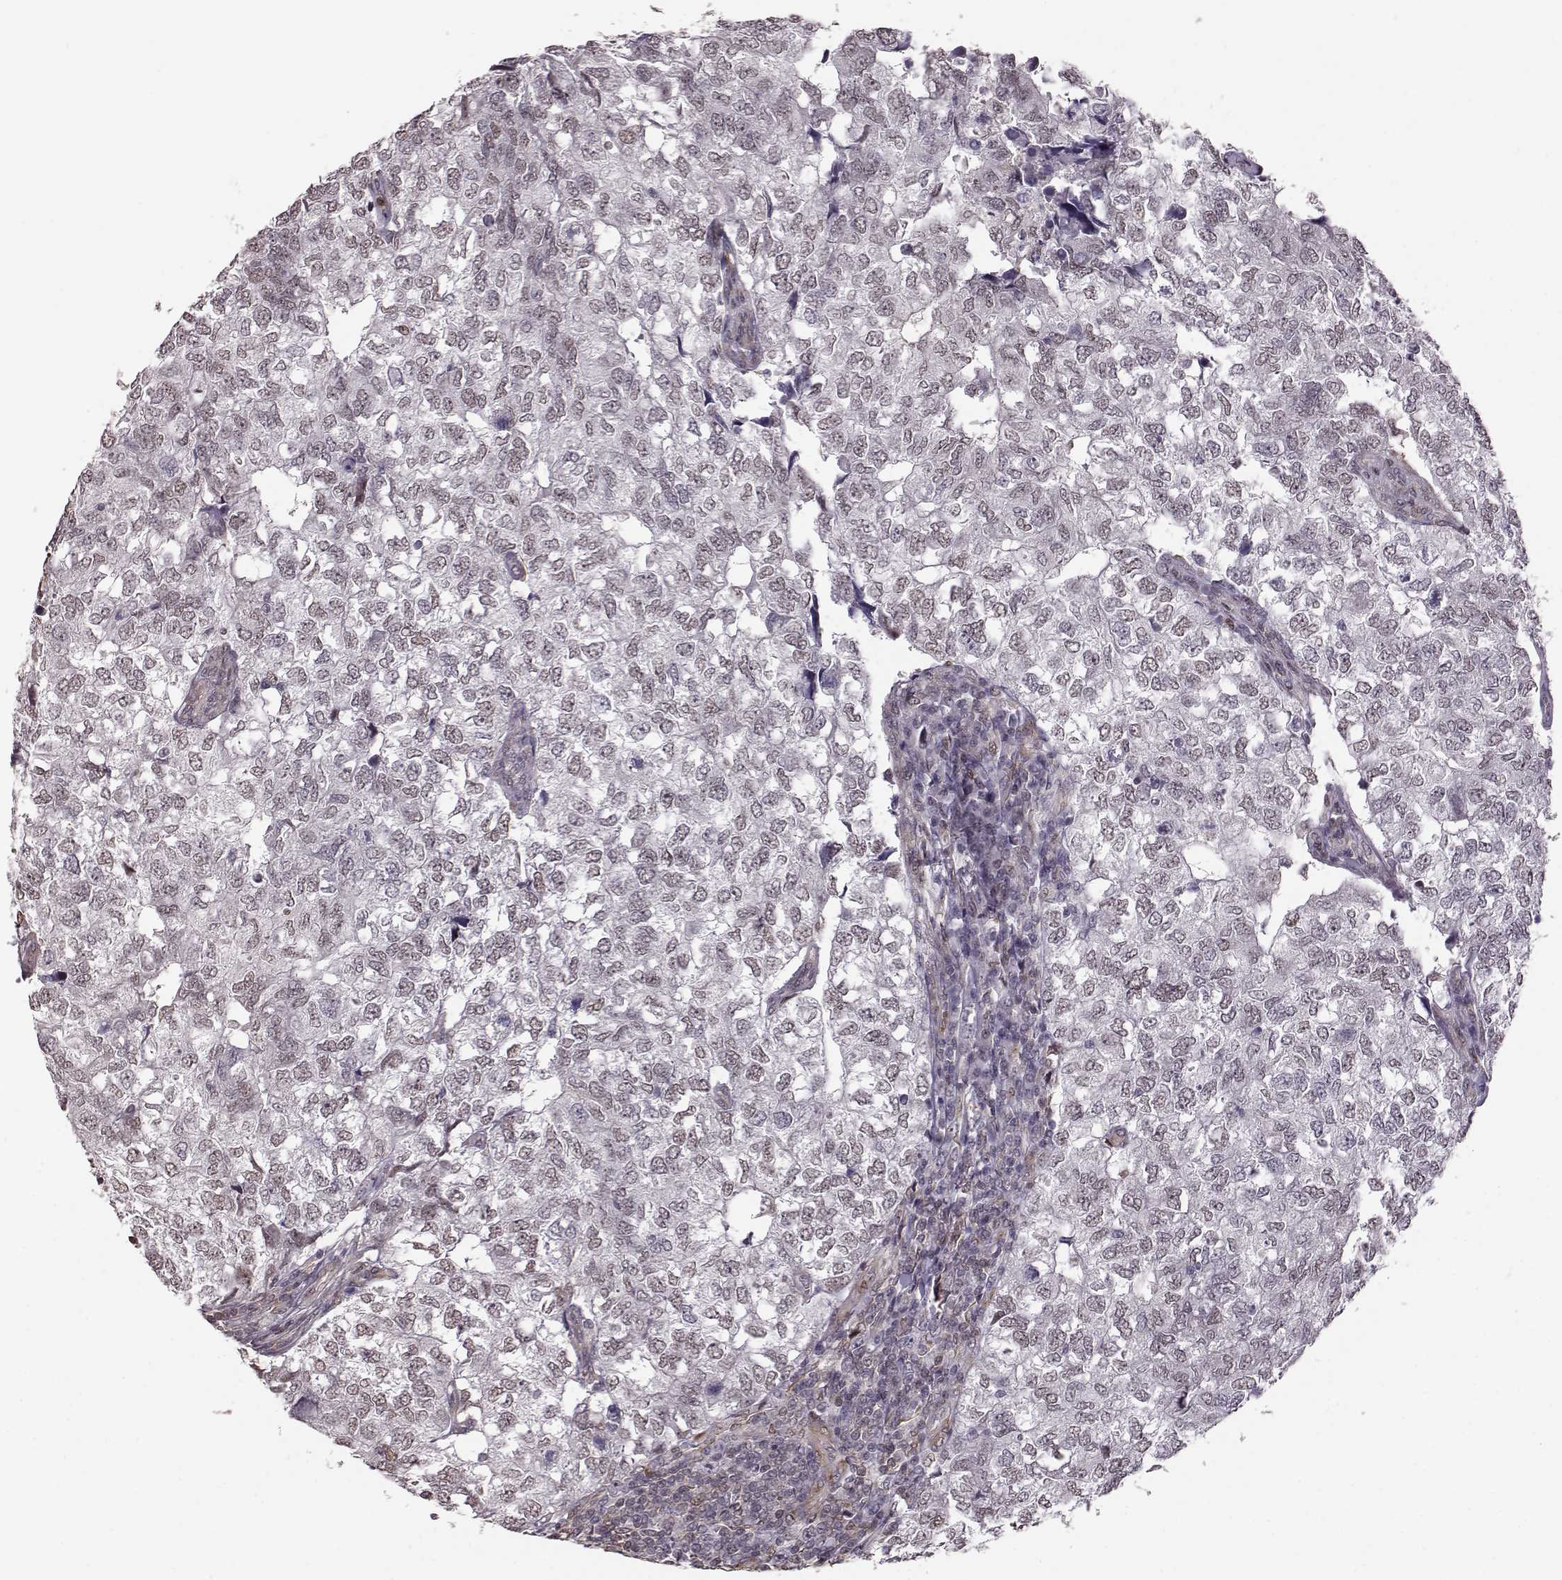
{"staining": {"intensity": "weak", "quantity": ">75%", "location": "nuclear"}, "tissue": "breast cancer", "cell_type": "Tumor cells", "image_type": "cancer", "snomed": [{"axis": "morphology", "description": "Duct carcinoma"}, {"axis": "topography", "description": "Breast"}], "caption": "Immunohistochemical staining of human breast cancer shows low levels of weak nuclear positivity in approximately >75% of tumor cells.", "gene": "KLF6", "patient": {"sex": "female", "age": 30}}